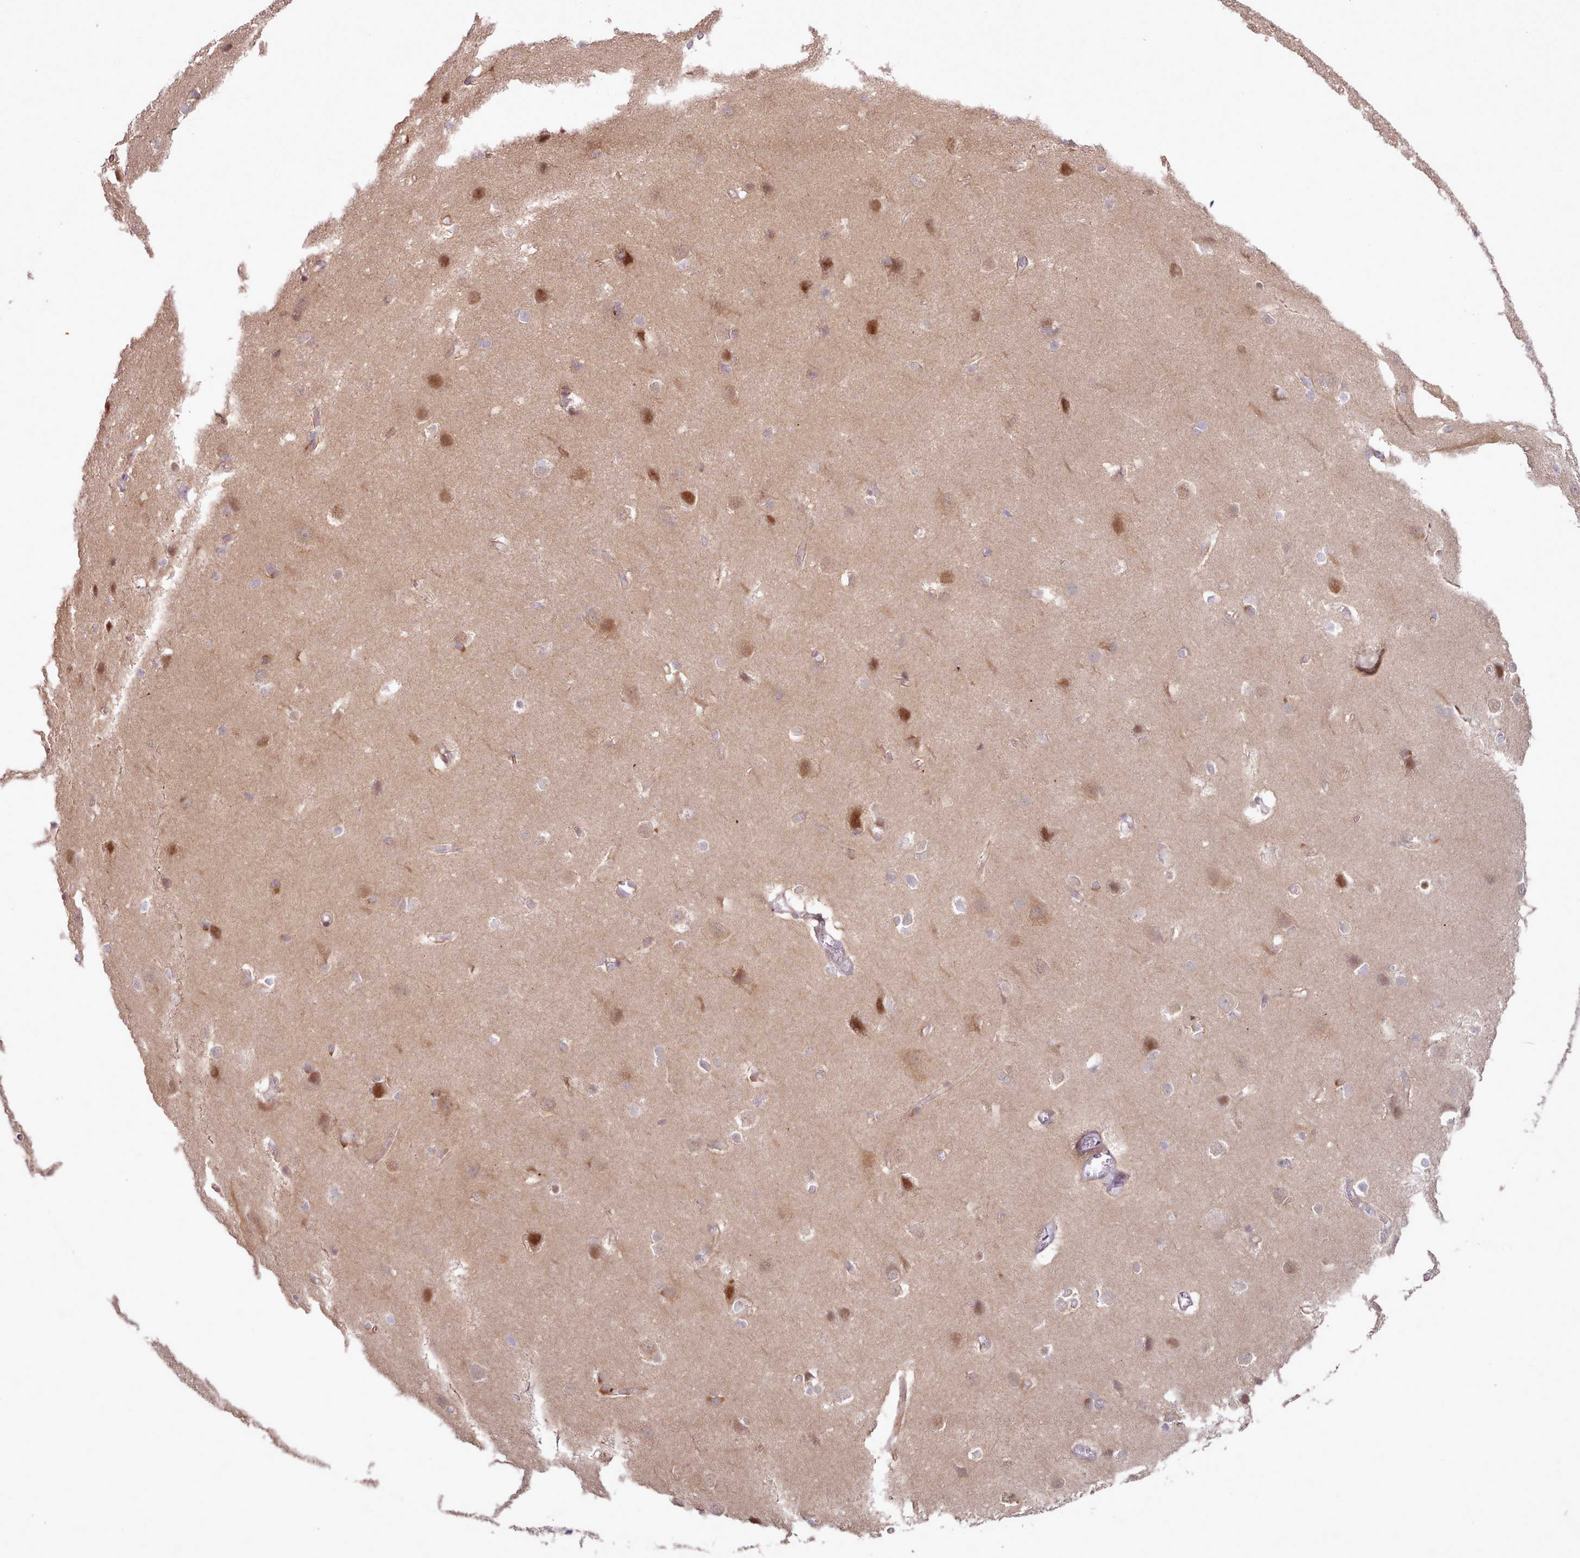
{"staining": {"intensity": "weak", "quantity": "<25%", "location": "cytoplasmic/membranous"}, "tissue": "cerebral cortex", "cell_type": "Endothelial cells", "image_type": "normal", "snomed": [{"axis": "morphology", "description": "Normal tissue, NOS"}, {"axis": "topography", "description": "Cerebral cortex"}], "caption": "This histopathology image is of unremarkable cerebral cortex stained with immunohistochemistry to label a protein in brown with the nuclei are counter-stained blue. There is no expression in endothelial cells. Brightfield microscopy of IHC stained with DAB (brown) and hematoxylin (blue), captured at high magnification.", "gene": "CES3", "patient": {"sex": "male", "age": 37}}